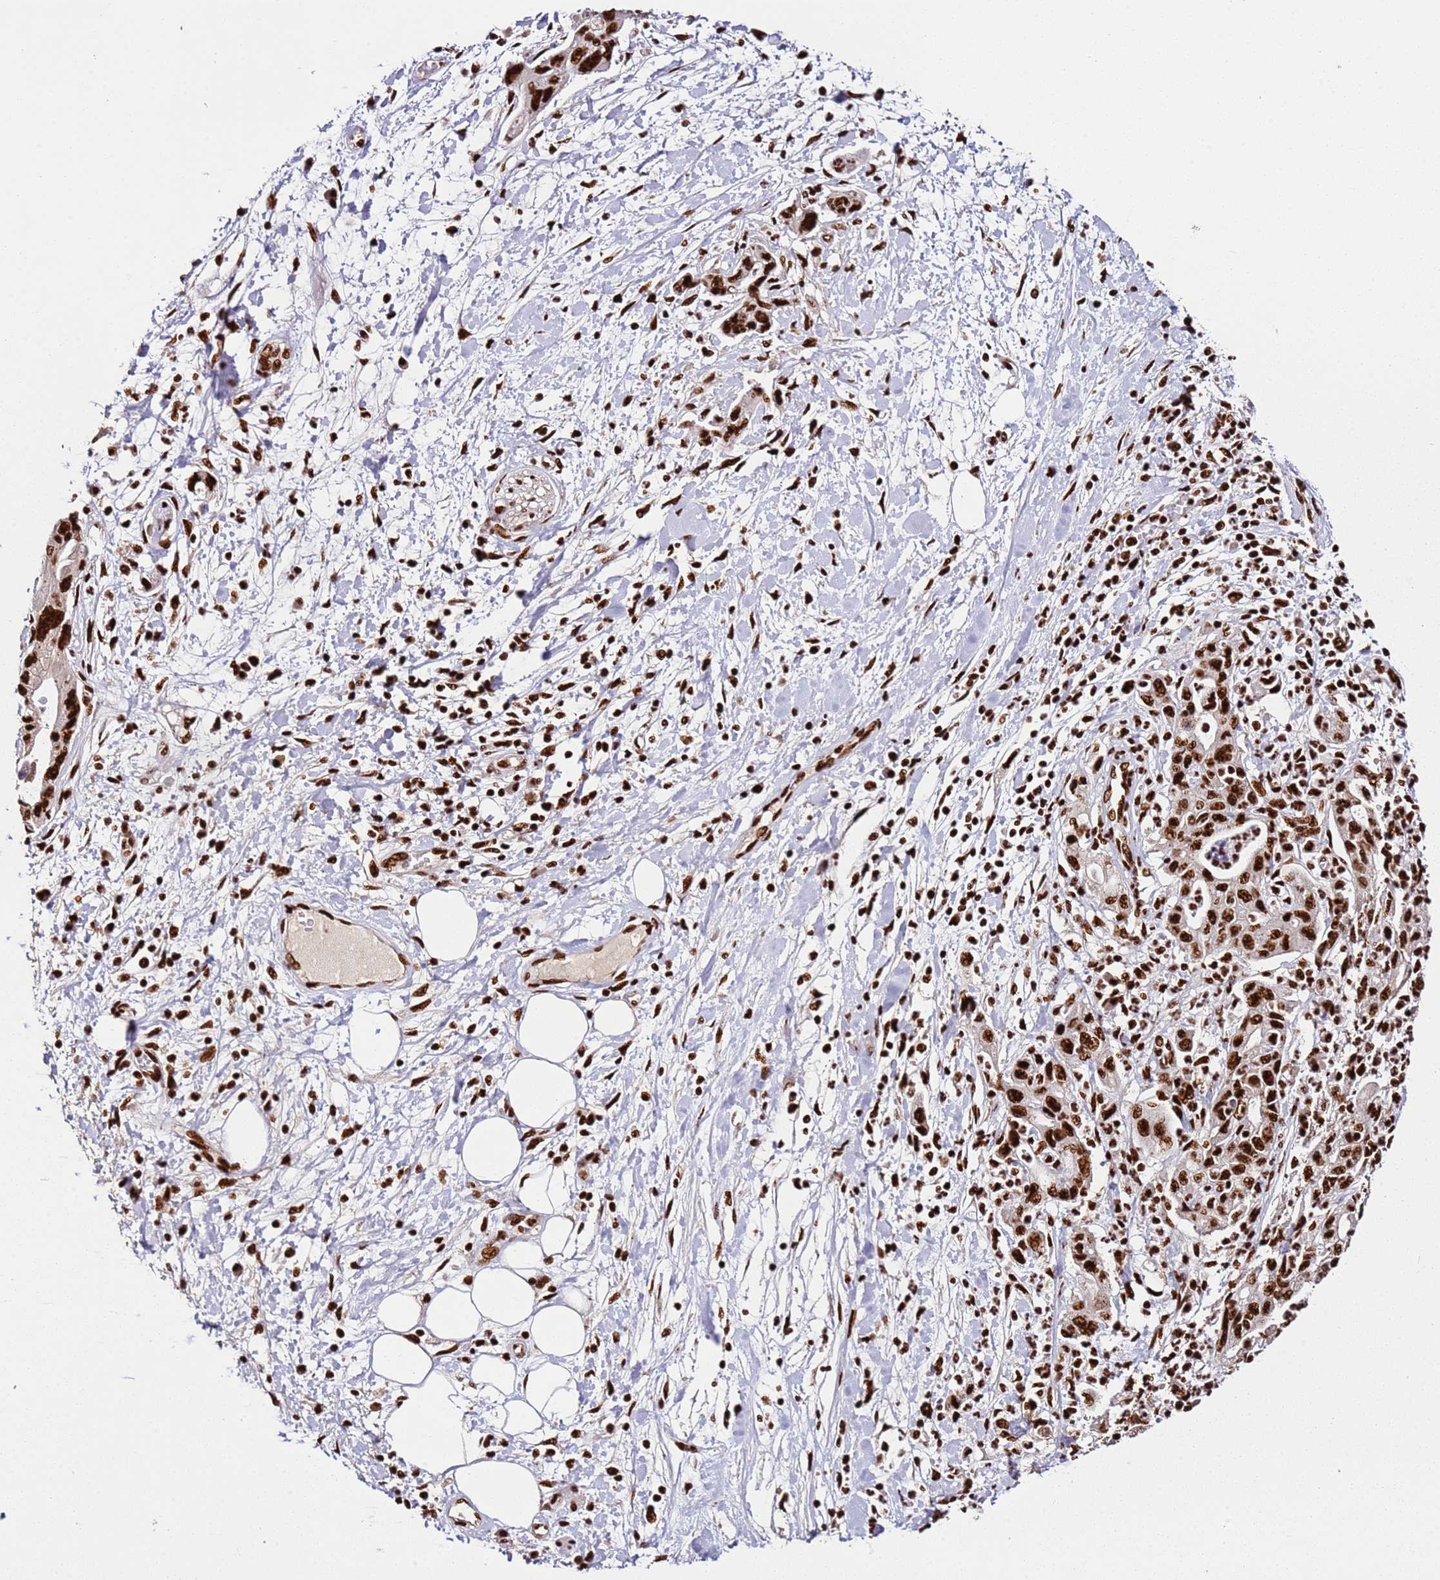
{"staining": {"intensity": "strong", "quantity": ">75%", "location": "nuclear"}, "tissue": "pancreatic cancer", "cell_type": "Tumor cells", "image_type": "cancer", "snomed": [{"axis": "morphology", "description": "Adenocarcinoma, NOS"}, {"axis": "topography", "description": "Pancreas"}], "caption": "The immunohistochemical stain highlights strong nuclear positivity in tumor cells of pancreatic adenocarcinoma tissue.", "gene": "C6orf226", "patient": {"sex": "female", "age": 73}}